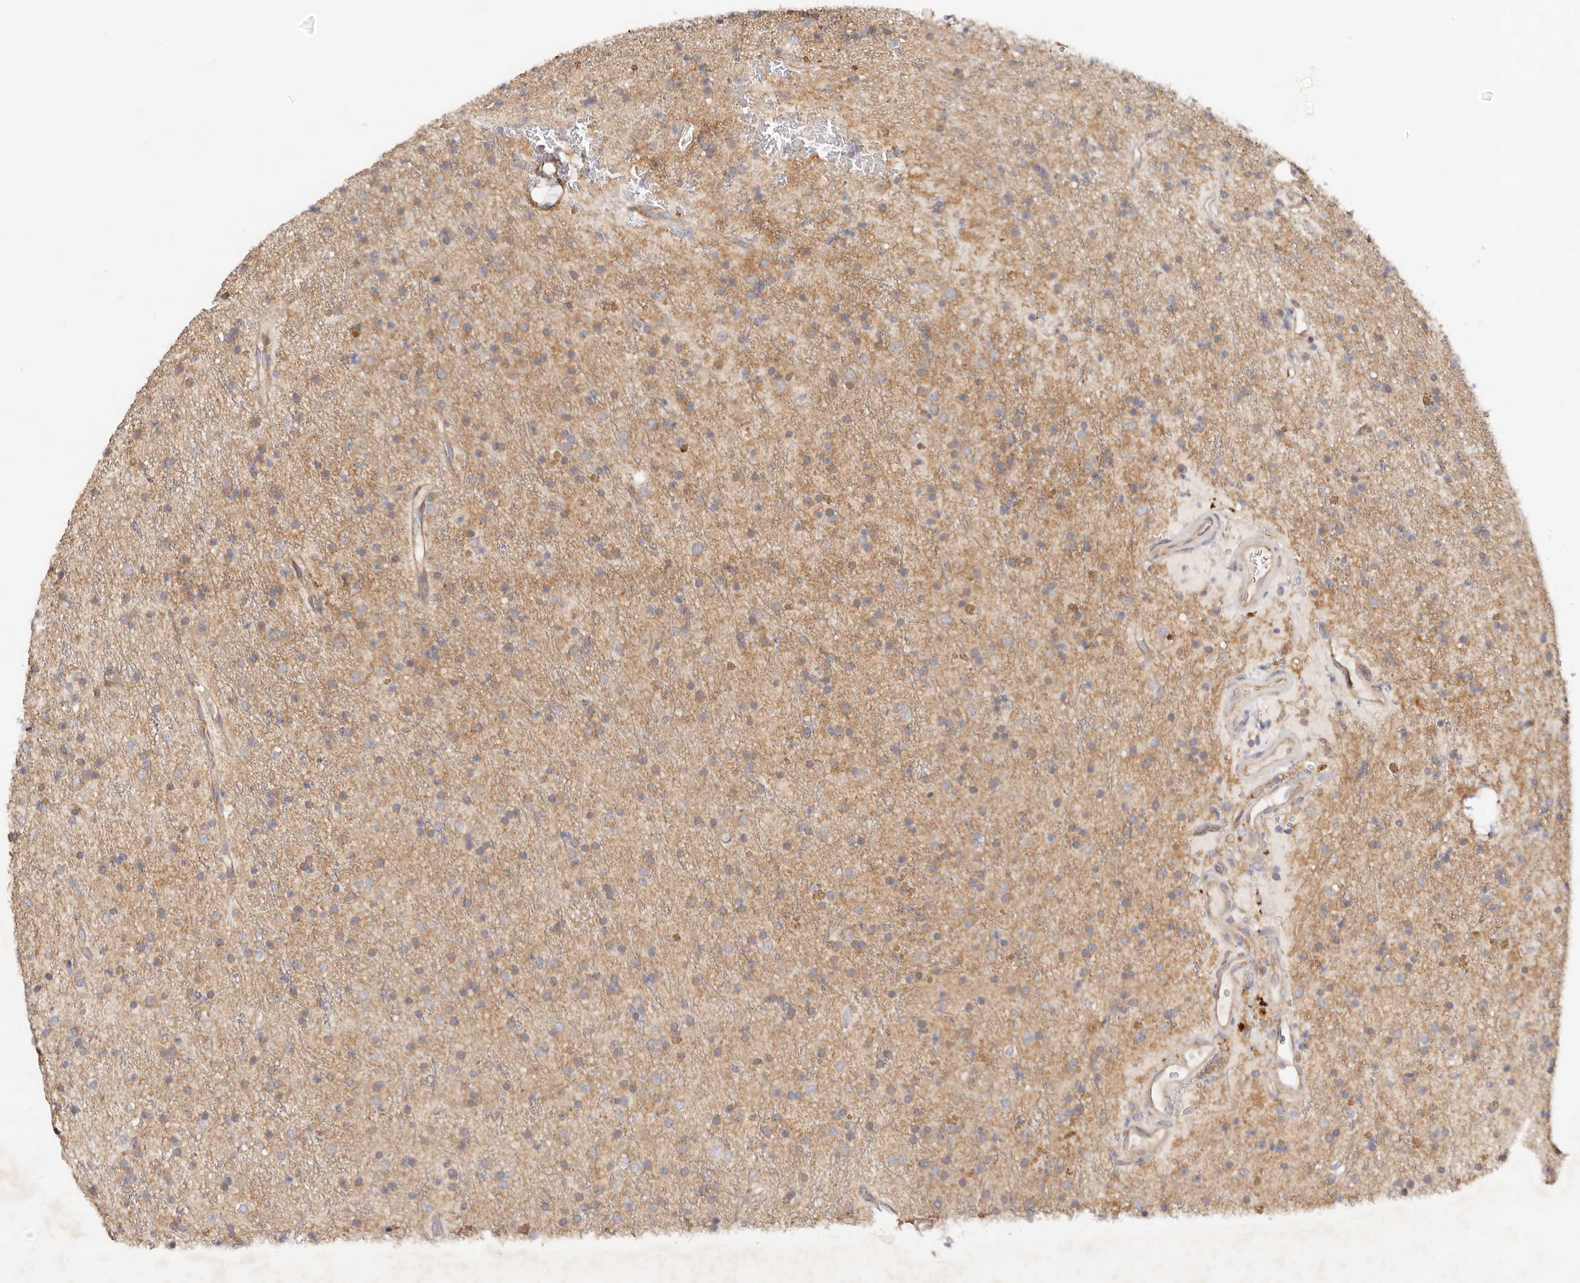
{"staining": {"intensity": "weak", "quantity": ">75%", "location": "cytoplasmic/membranous"}, "tissue": "glioma", "cell_type": "Tumor cells", "image_type": "cancer", "snomed": [{"axis": "morphology", "description": "Glioma, malignant, High grade"}, {"axis": "topography", "description": "Brain"}], "caption": "Protein positivity by IHC demonstrates weak cytoplasmic/membranous staining in about >75% of tumor cells in malignant glioma (high-grade).", "gene": "GNA13", "patient": {"sex": "male", "age": 34}}